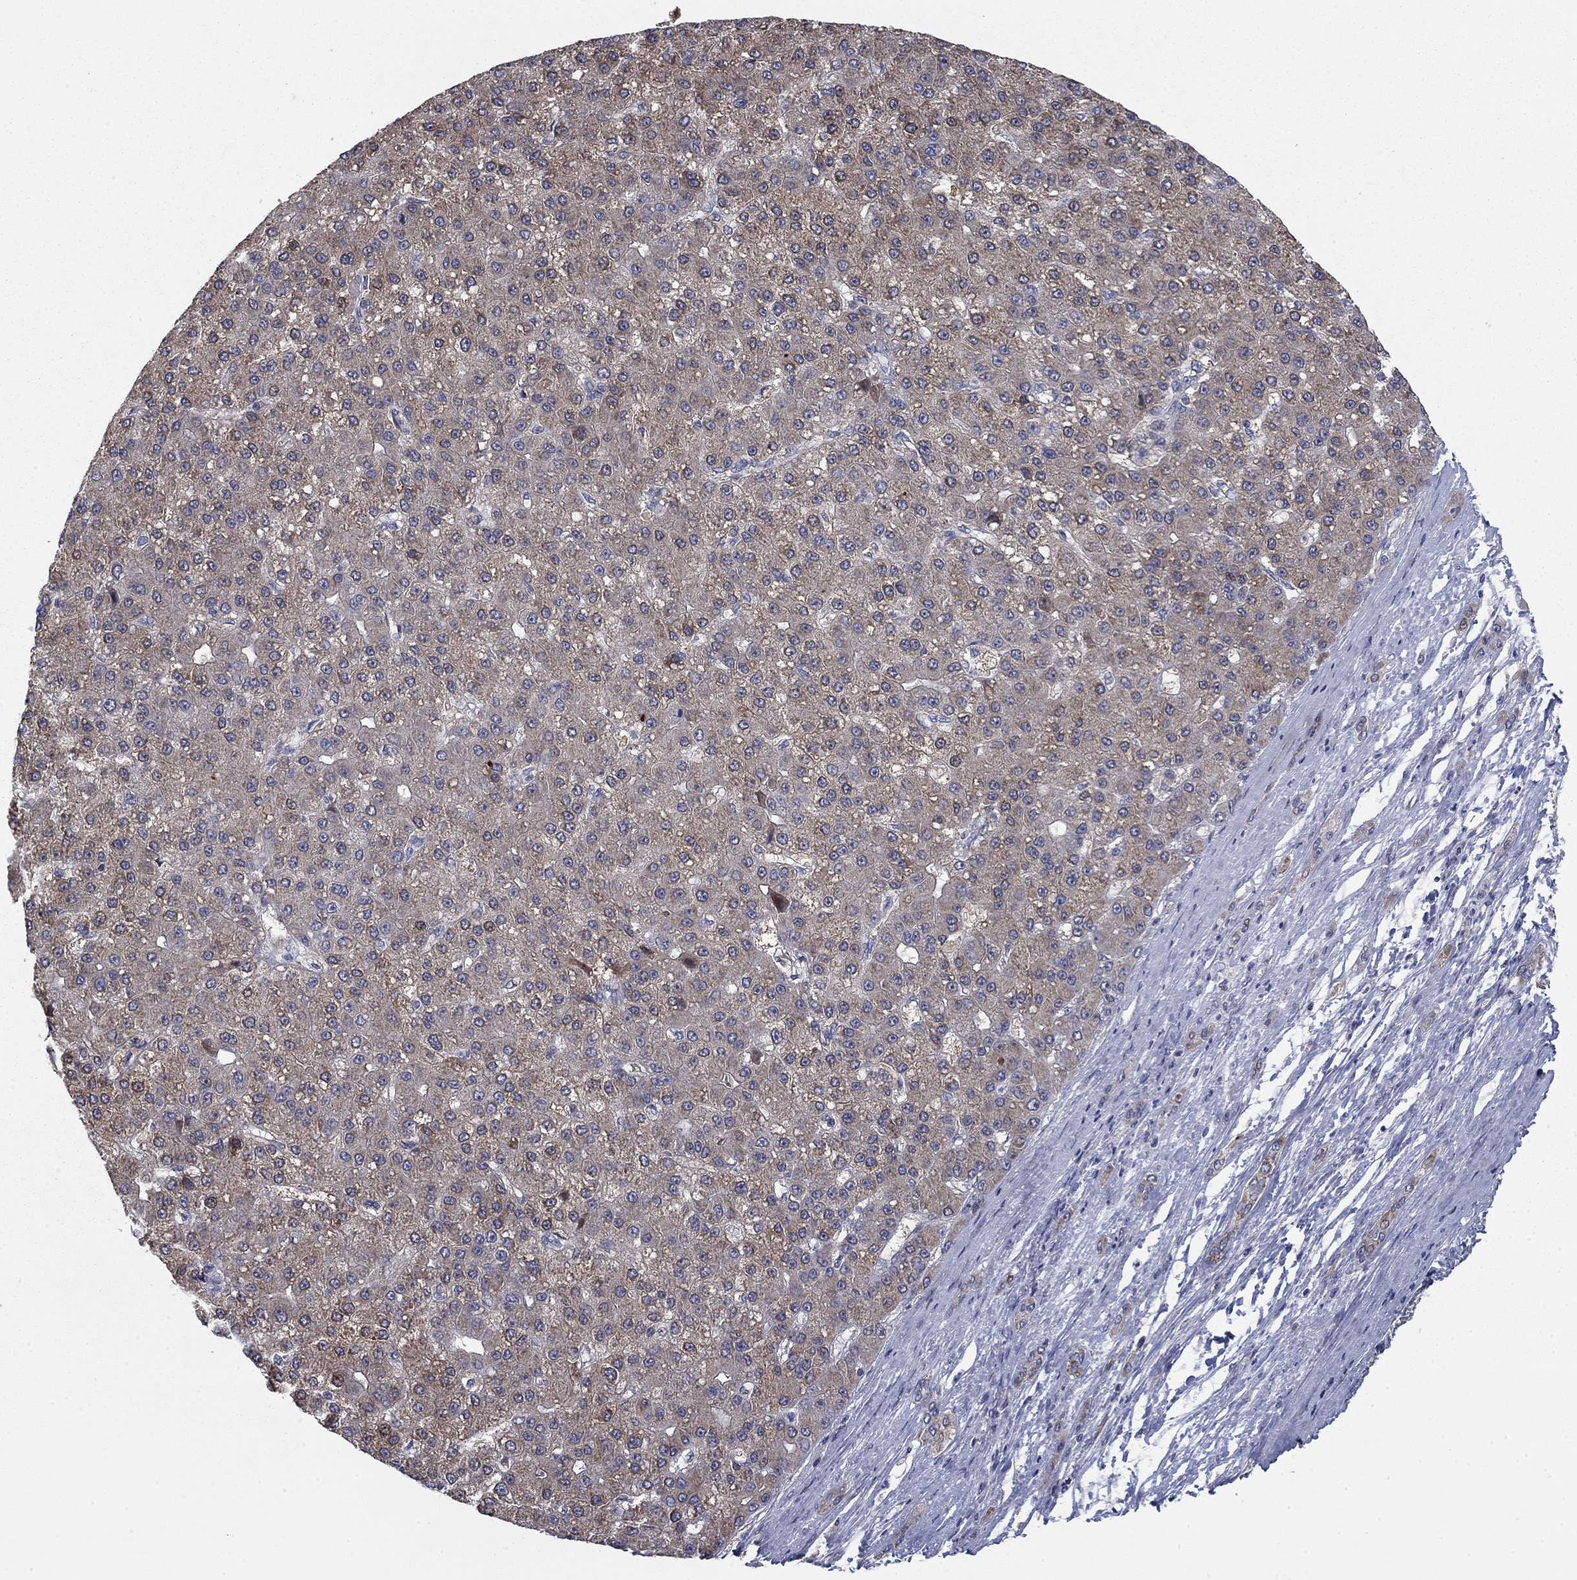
{"staining": {"intensity": "weak", "quantity": "<25%", "location": "cytoplasmic/membranous"}, "tissue": "liver cancer", "cell_type": "Tumor cells", "image_type": "cancer", "snomed": [{"axis": "morphology", "description": "Carcinoma, Hepatocellular, NOS"}, {"axis": "topography", "description": "Liver"}], "caption": "DAB (3,3'-diaminobenzidine) immunohistochemical staining of liver cancer demonstrates no significant expression in tumor cells.", "gene": "MMAA", "patient": {"sex": "male", "age": 67}}